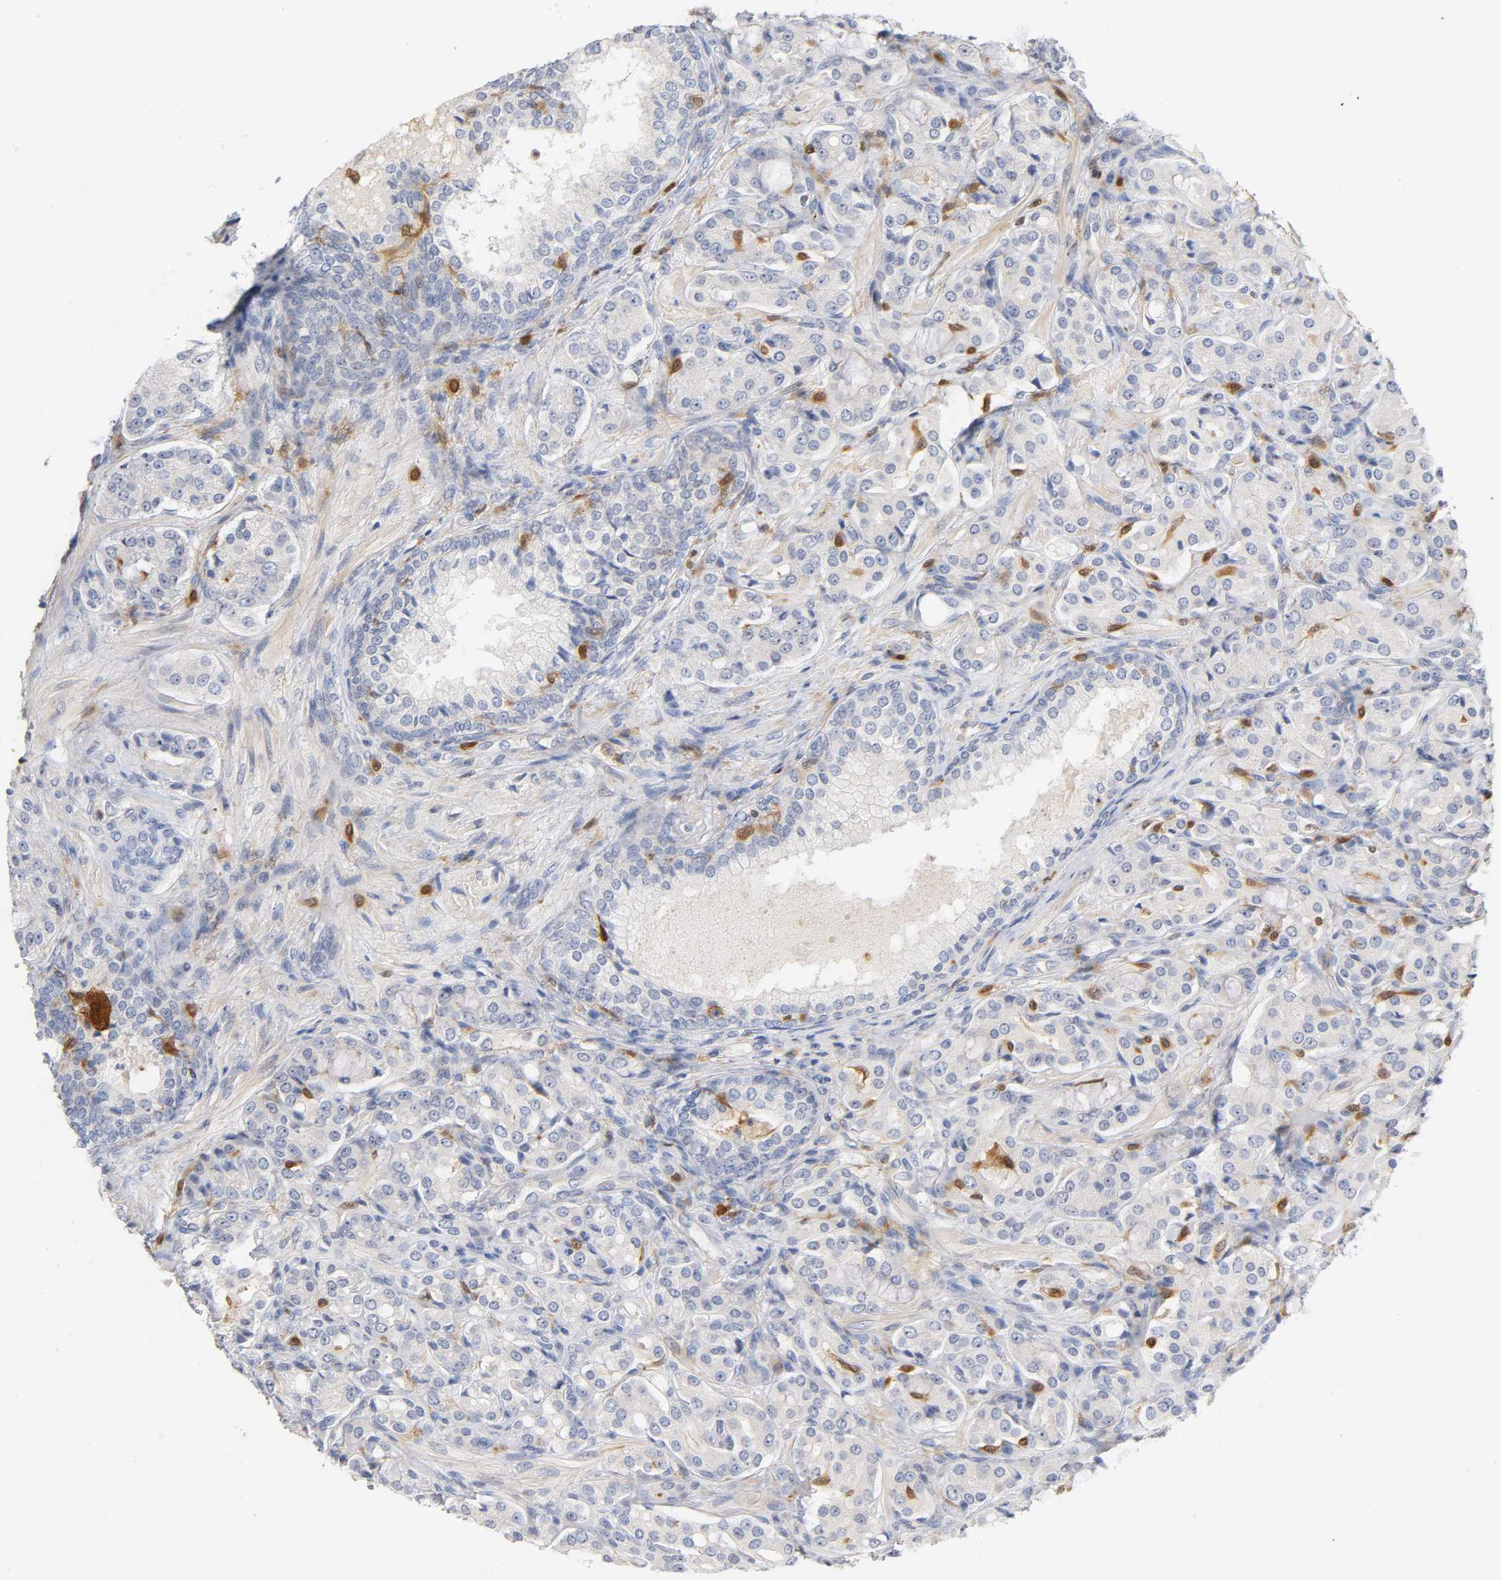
{"staining": {"intensity": "negative", "quantity": "none", "location": "none"}, "tissue": "prostate cancer", "cell_type": "Tumor cells", "image_type": "cancer", "snomed": [{"axis": "morphology", "description": "Adenocarcinoma, High grade"}, {"axis": "topography", "description": "Prostate"}], "caption": "There is no significant positivity in tumor cells of prostate cancer (high-grade adenocarcinoma). Nuclei are stained in blue.", "gene": "IL18", "patient": {"sex": "male", "age": 72}}